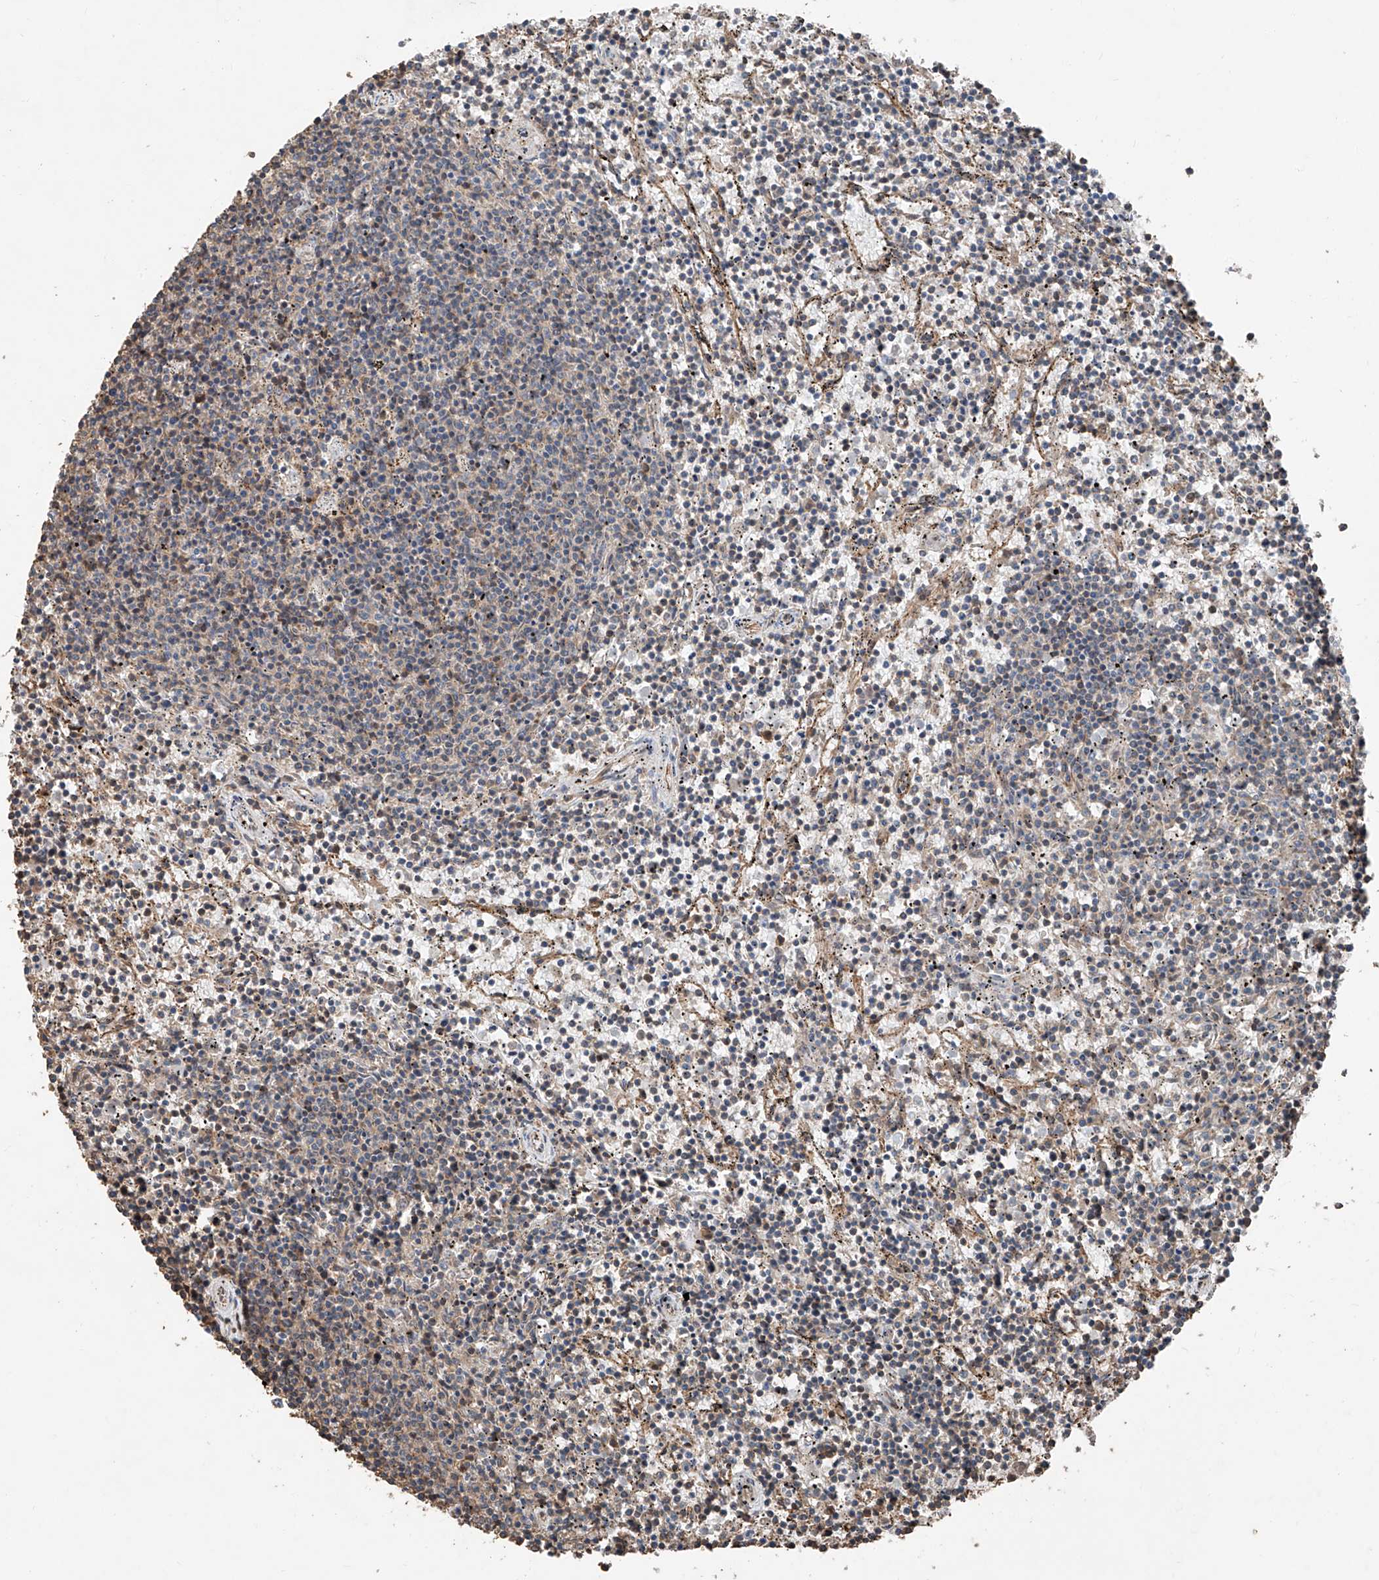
{"staining": {"intensity": "negative", "quantity": "none", "location": "none"}, "tissue": "lymphoma", "cell_type": "Tumor cells", "image_type": "cancer", "snomed": [{"axis": "morphology", "description": "Malignant lymphoma, non-Hodgkin's type, Low grade"}, {"axis": "topography", "description": "Spleen"}], "caption": "Image shows no significant protein expression in tumor cells of low-grade malignant lymphoma, non-Hodgkin's type.", "gene": "RMND1", "patient": {"sex": "female", "age": 50}}